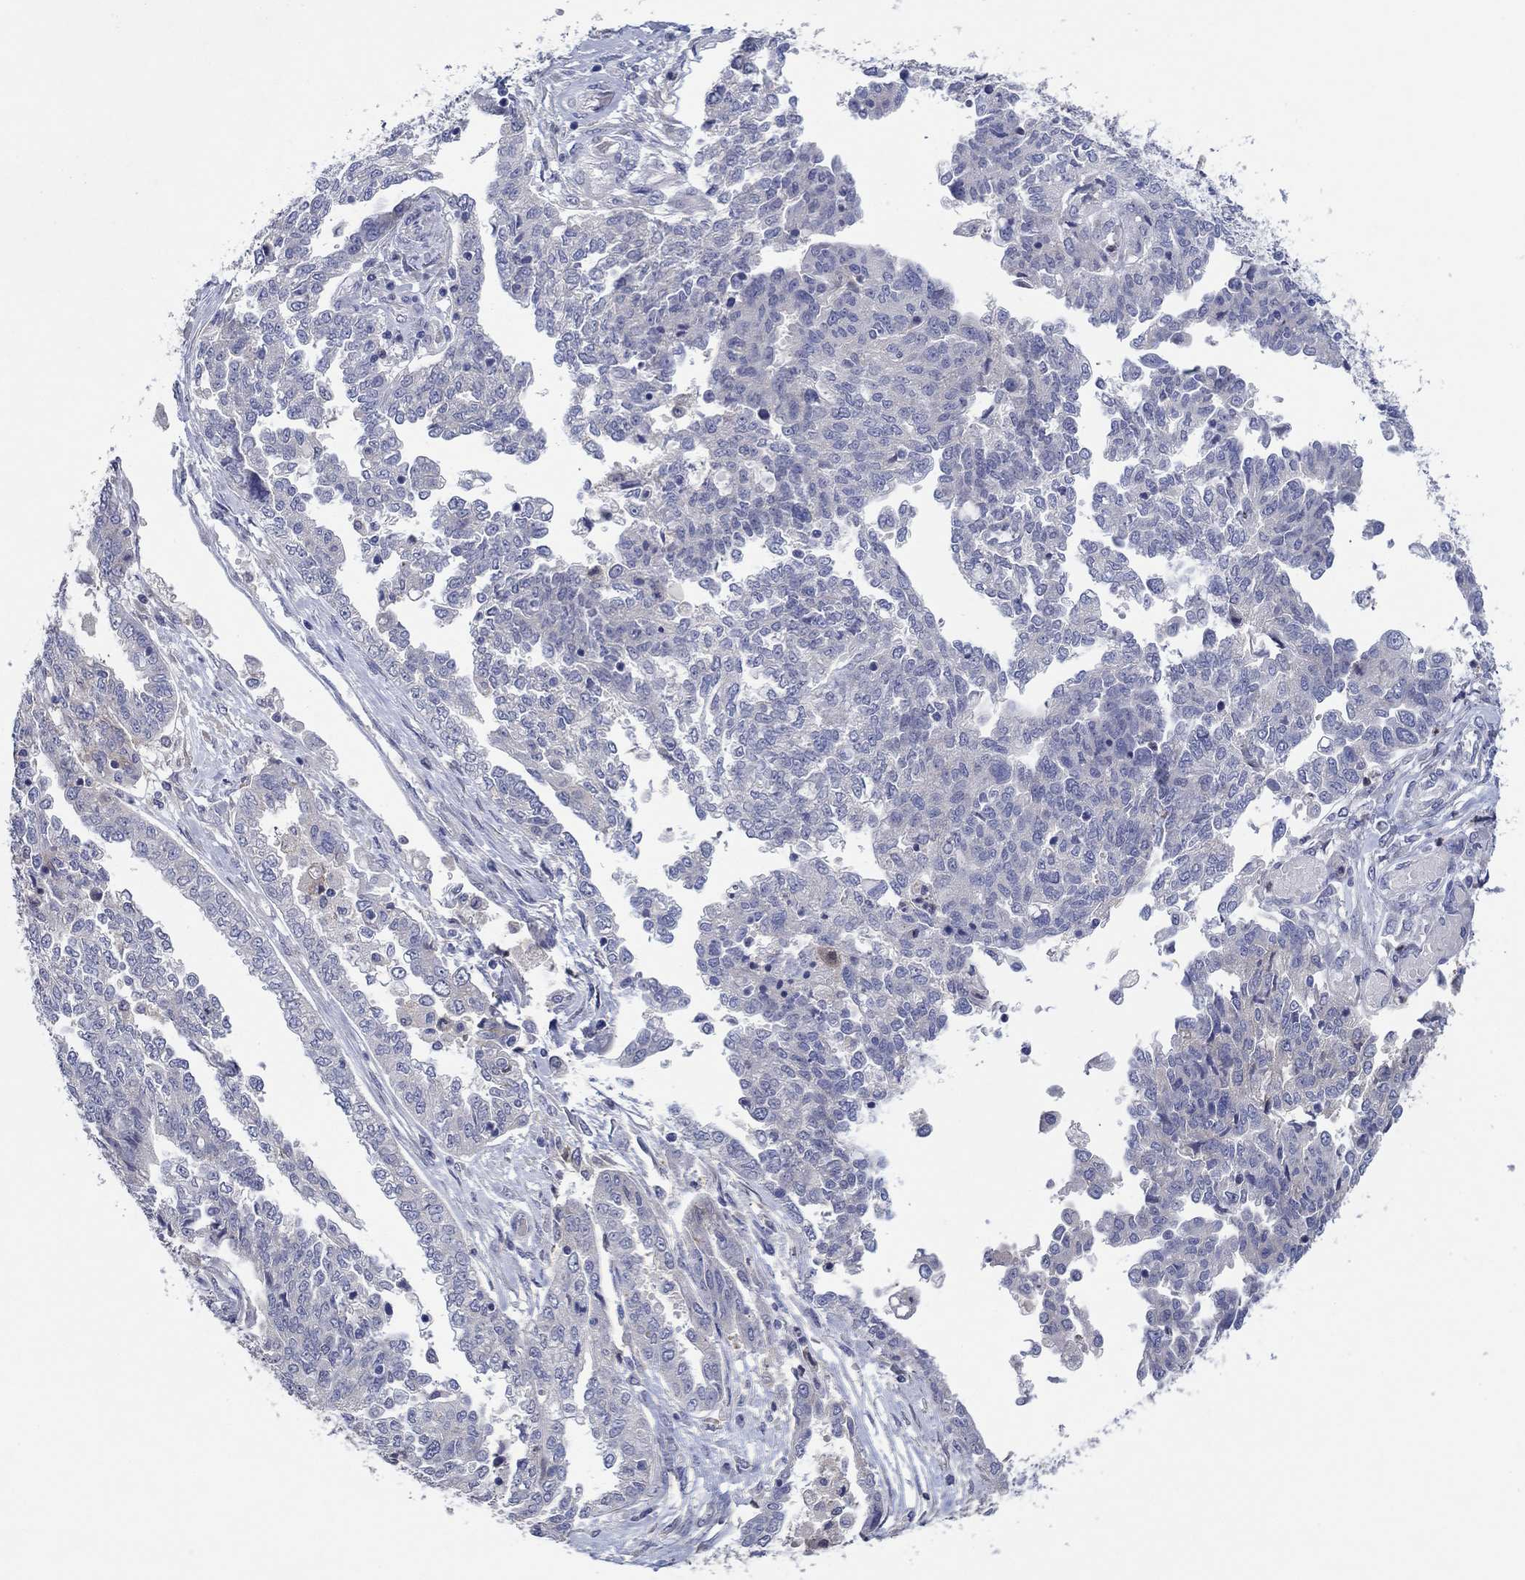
{"staining": {"intensity": "negative", "quantity": "none", "location": "none"}, "tissue": "ovarian cancer", "cell_type": "Tumor cells", "image_type": "cancer", "snomed": [{"axis": "morphology", "description": "Cystadenocarcinoma, serous, NOS"}, {"axis": "topography", "description": "Ovary"}], "caption": "There is no significant positivity in tumor cells of ovarian serous cystadenocarcinoma. (DAB immunohistochemistry with hematoxylin counter stain).", "gene": "HDC", "patient": {"sex": "female", "age": 67}}